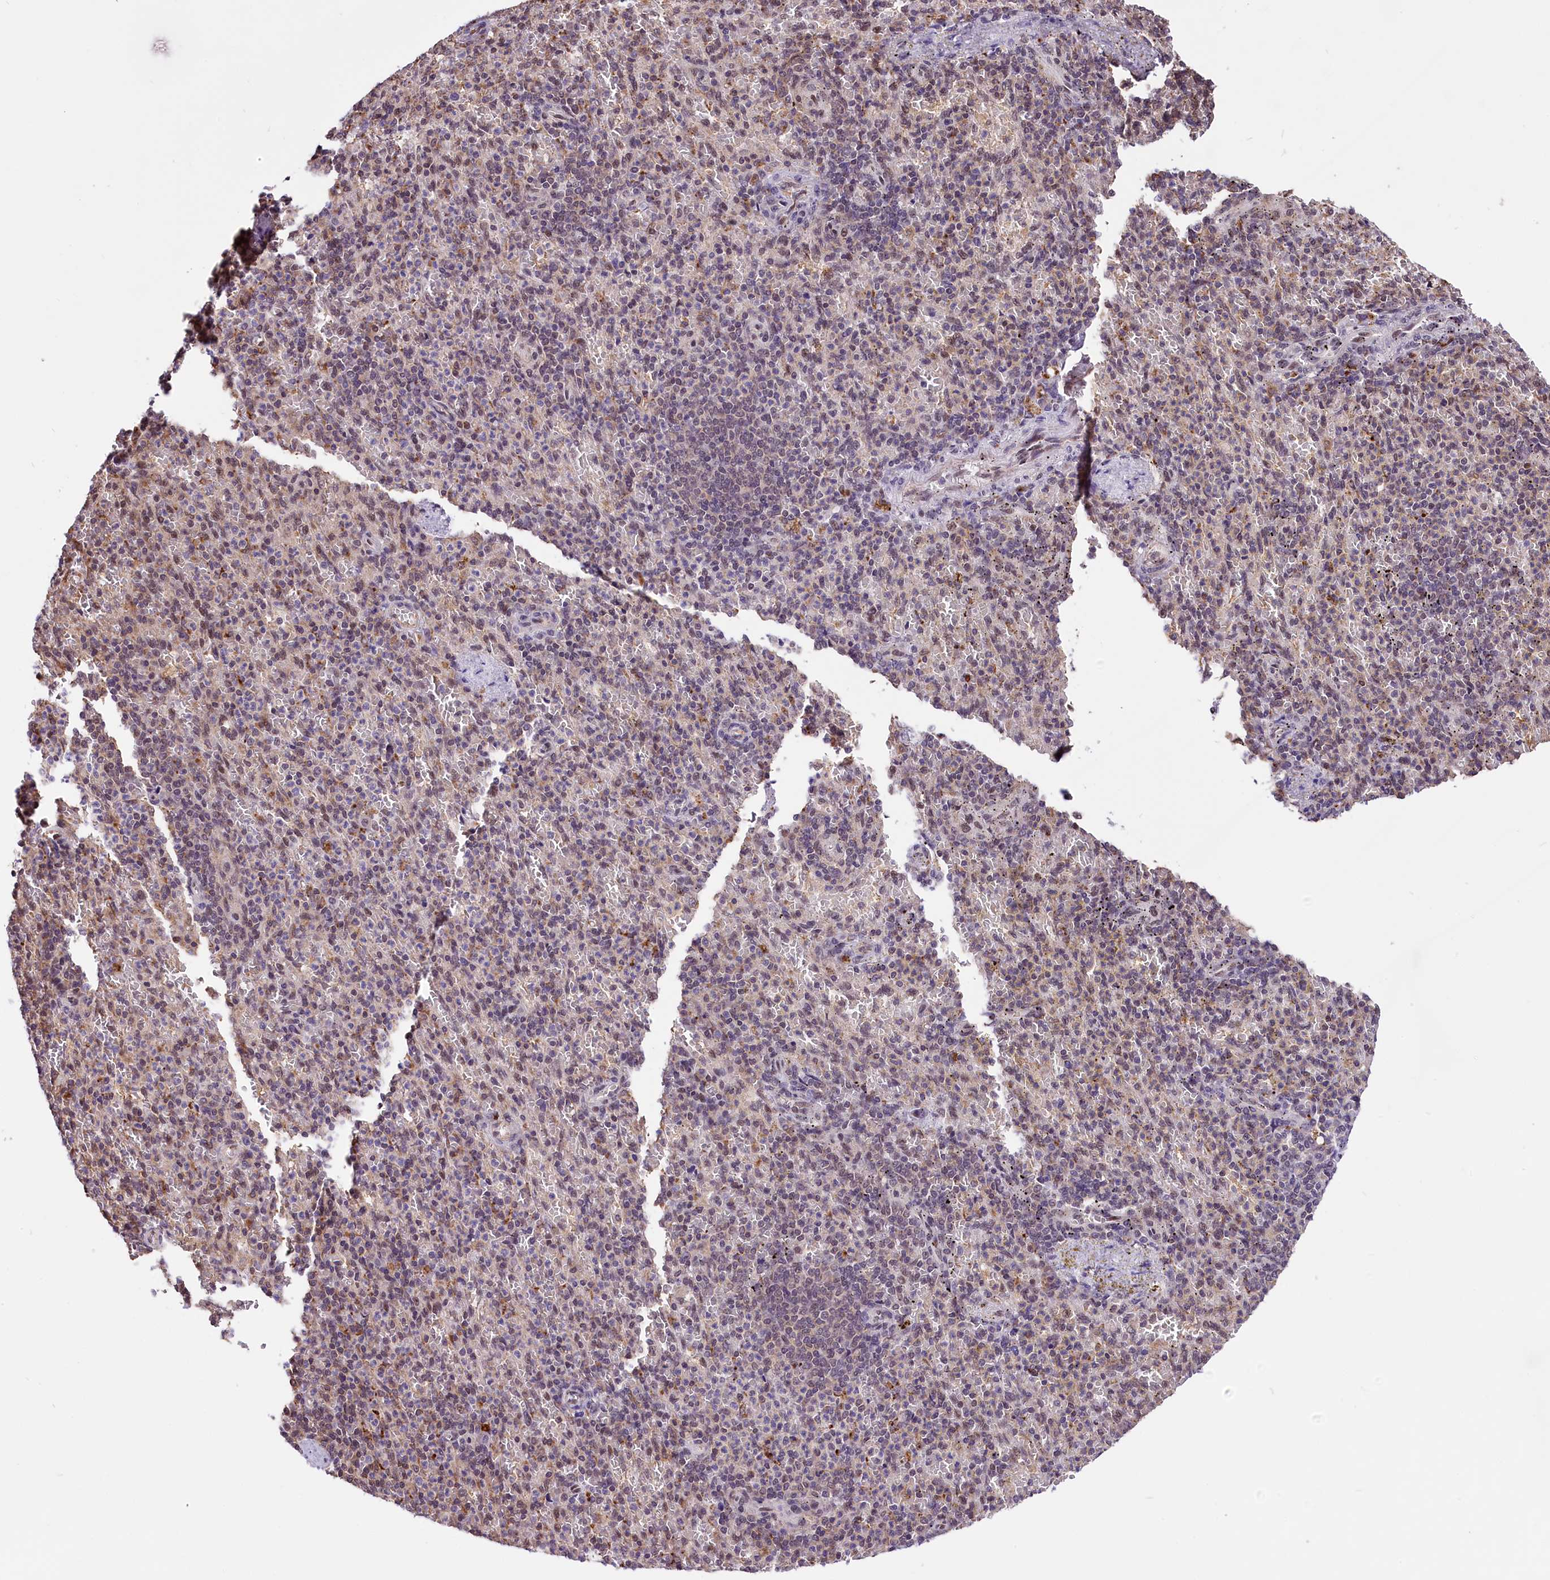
{"staining": {"intensity": "negative", "quantity": "none", "location": "none"}, "tissue": "spleen", "cell_type": "Cells in red pulp", "image_type": "normal", "snomed": [{"axis": "morphology", "description": "Normal tissue, NOS"}, {"axis": "topography", "description": "Spleen"}], "caption": "A high-resolution photomicrograph shows IHC staining of normal spleen, which shows no significant expression in cells in red pulp.", "gene": "MRPL54", "patient": {"sex": "female", "age": 74}}